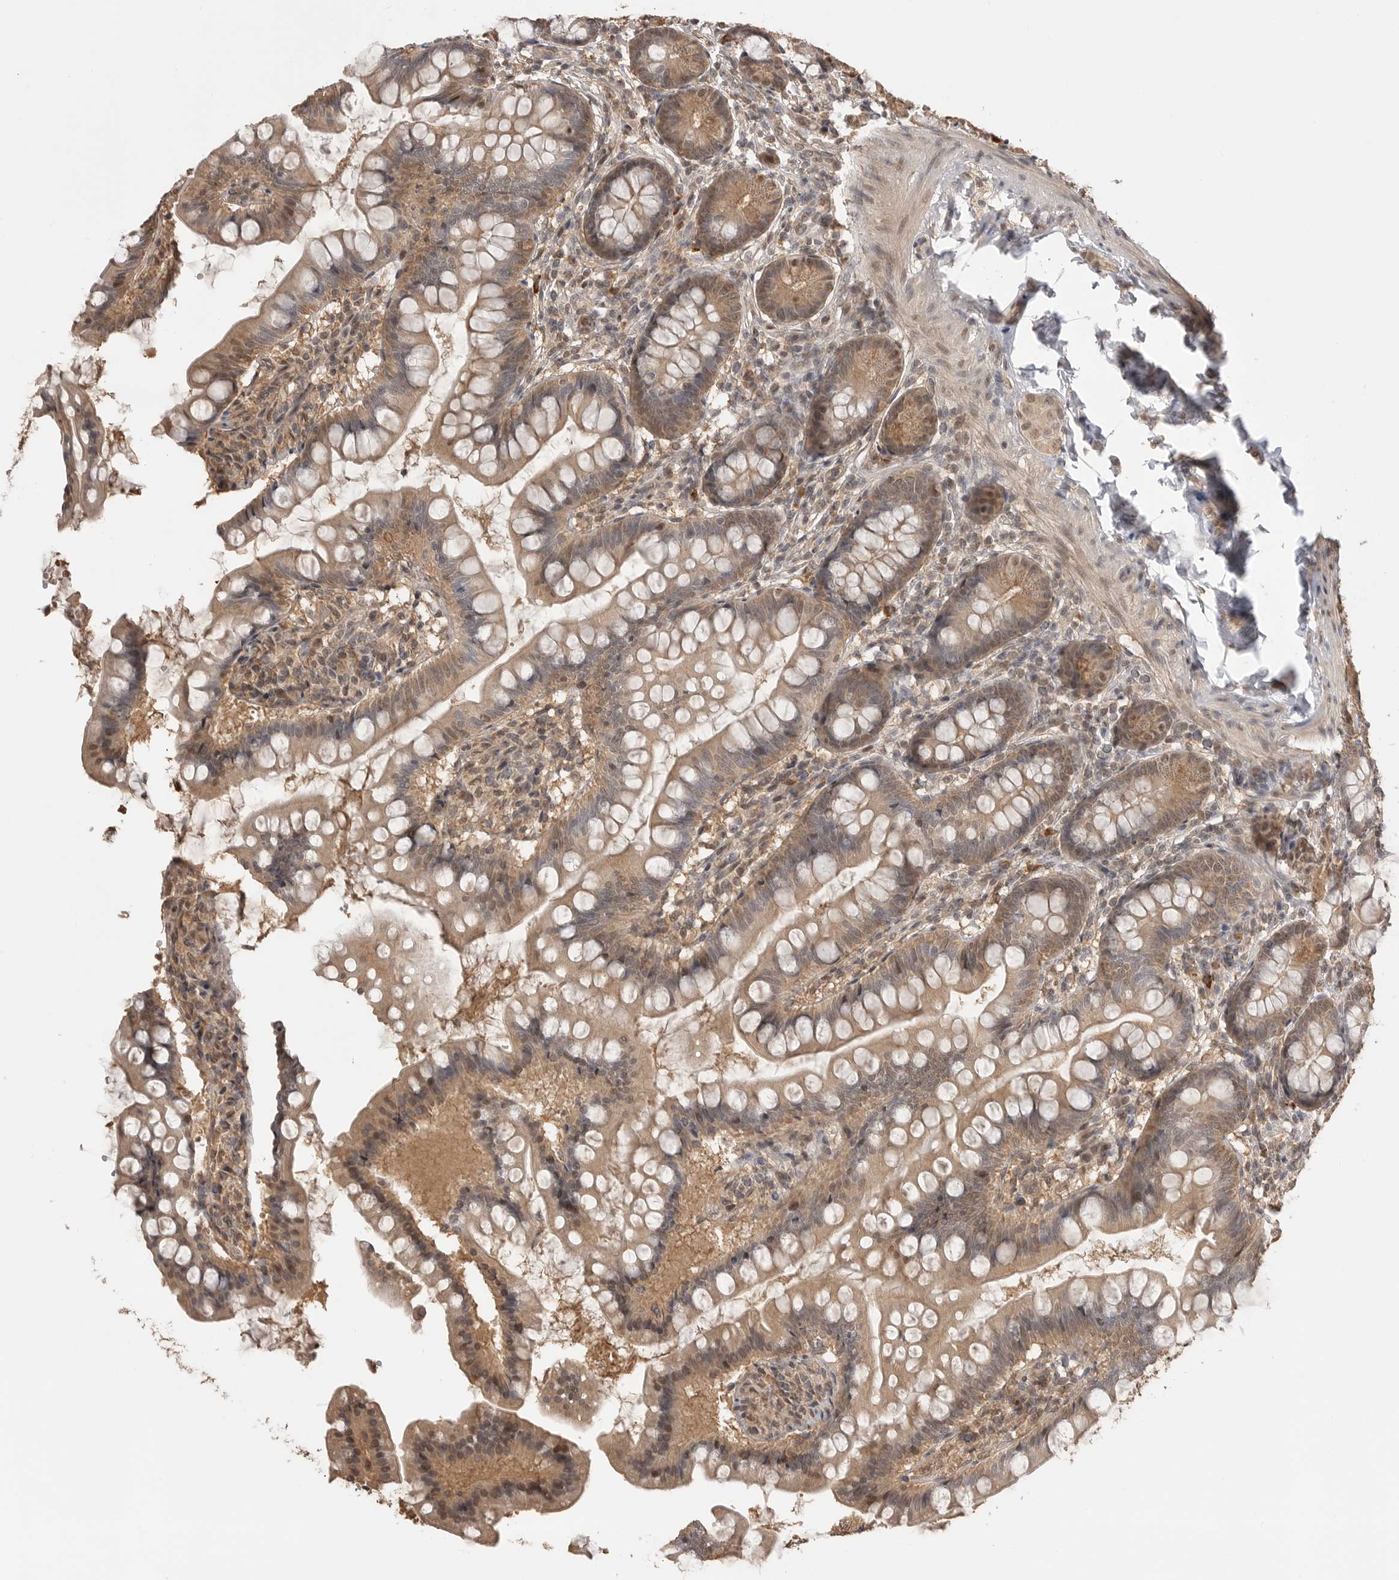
{"staining": {"intensity": "moderate", "quantity": ">75%", "location": "cytoplasmic/membranous"}, "tissue": "small intestine", "cell_type": "Glandular cells", "image_type": "normal", "snomed": [{"axis": "morphology", "description": "Normal tissue, NOS"}, {"axis": "topography", "description": "Small intestine"}], "caption": "Small intestine stained with immunohistochemistry (IHC) demonstrates moderate cytoplasmic/membranous expression in approximately >75% of glandular cells.", "gene": "ASPSCR1", "patient": {"sex": "male", "age": 7}}